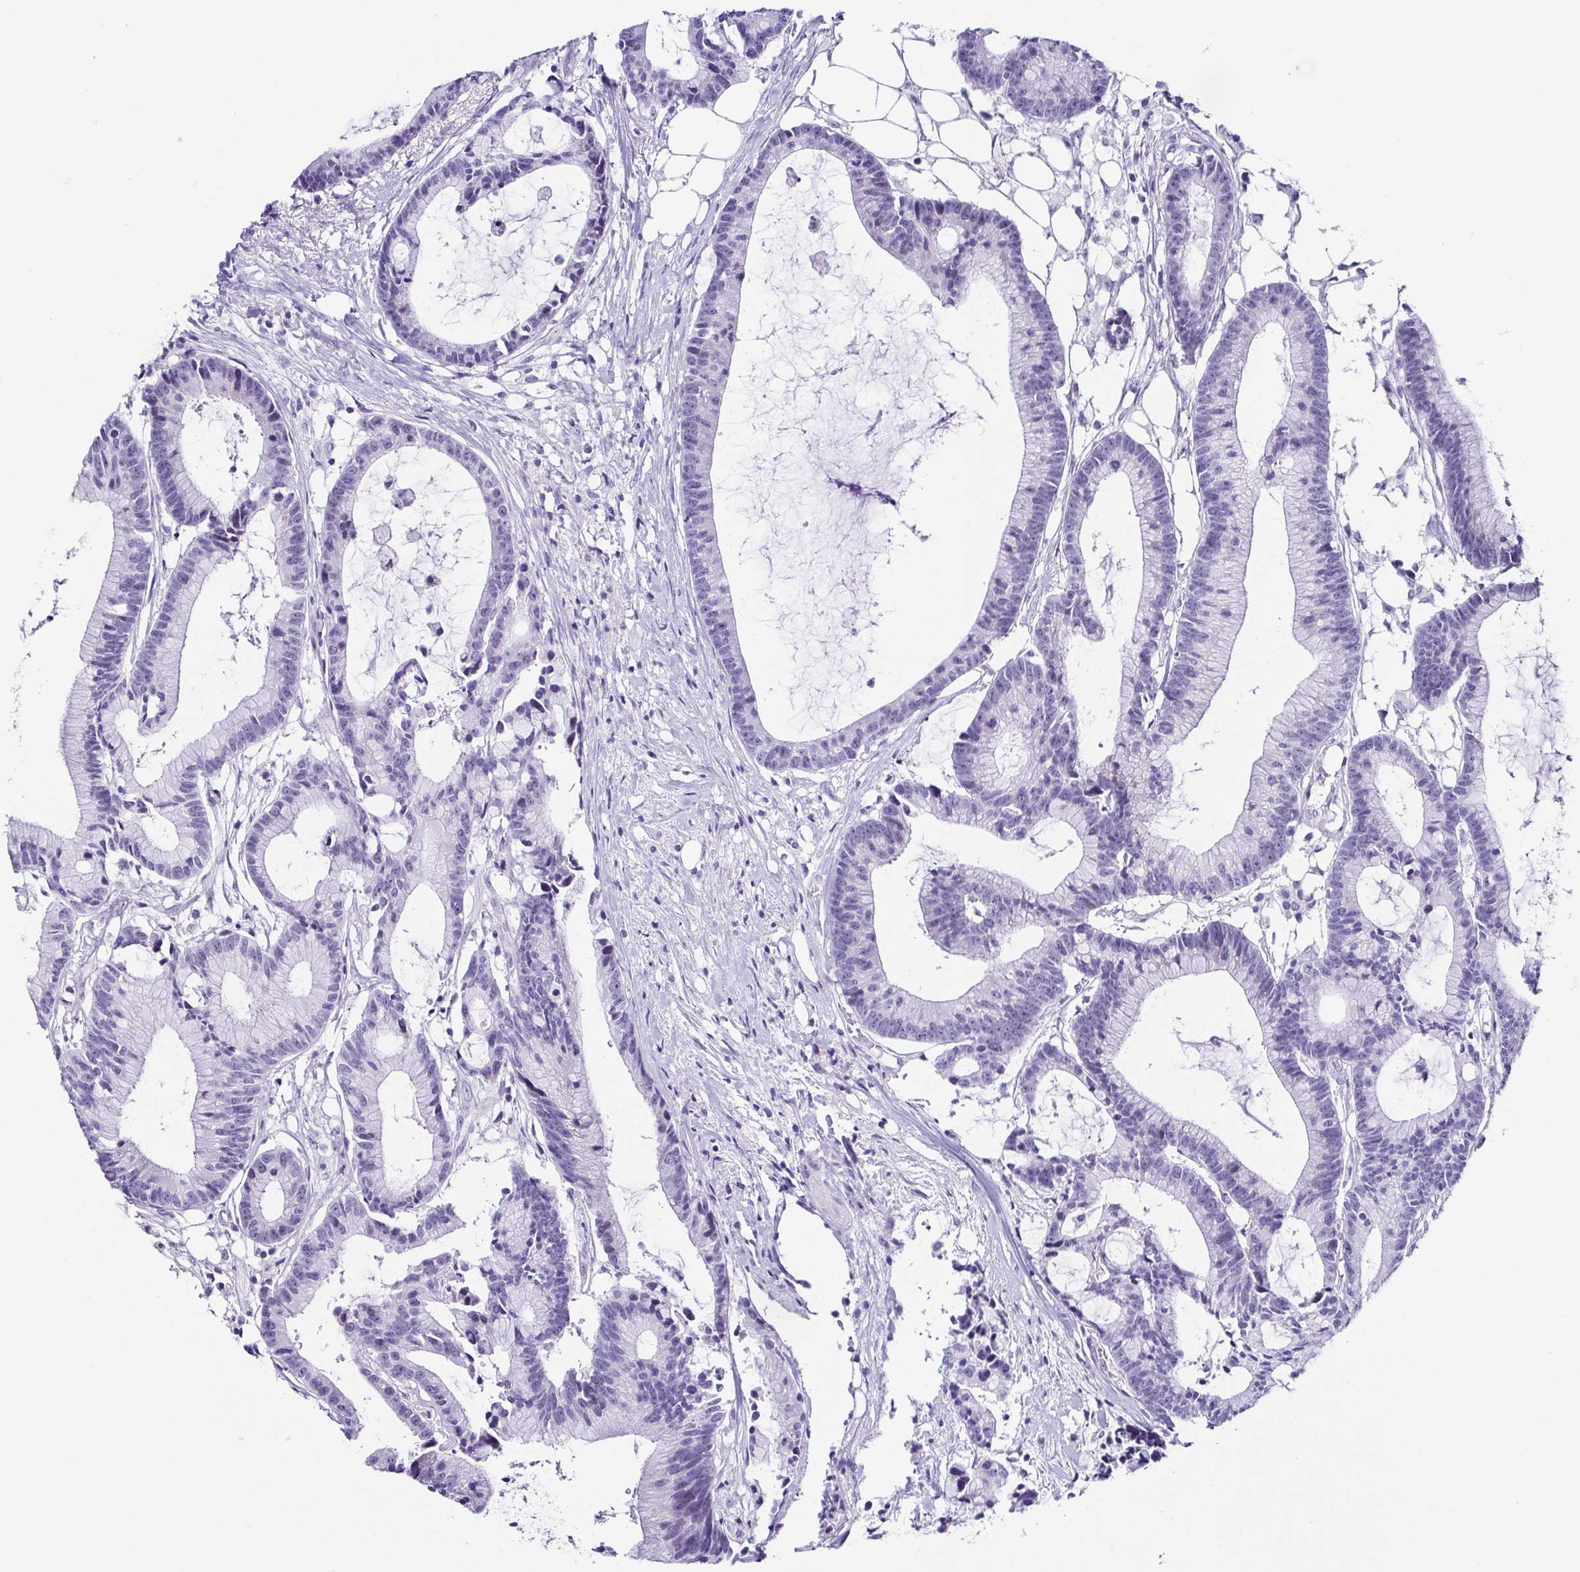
{"staining": {"intensity": "negative", "quantity": "none", "location": "none"}, "tissue": "colorectal cancer", "cell_type": "Tumor cells", "image_type": "cancer", "snomed": [{"axis": "morphology", "description": "Adenocarcinoma, NOS"}, {"axis": "topography", "description": "Colon"}], "caption": "Protein analysis of colorectal cancer (adenocarcinoma) exhibits no significant staining in tumor cells.", "gene": "TNNT2", "patient": {"sex": "female", "age": 78}}